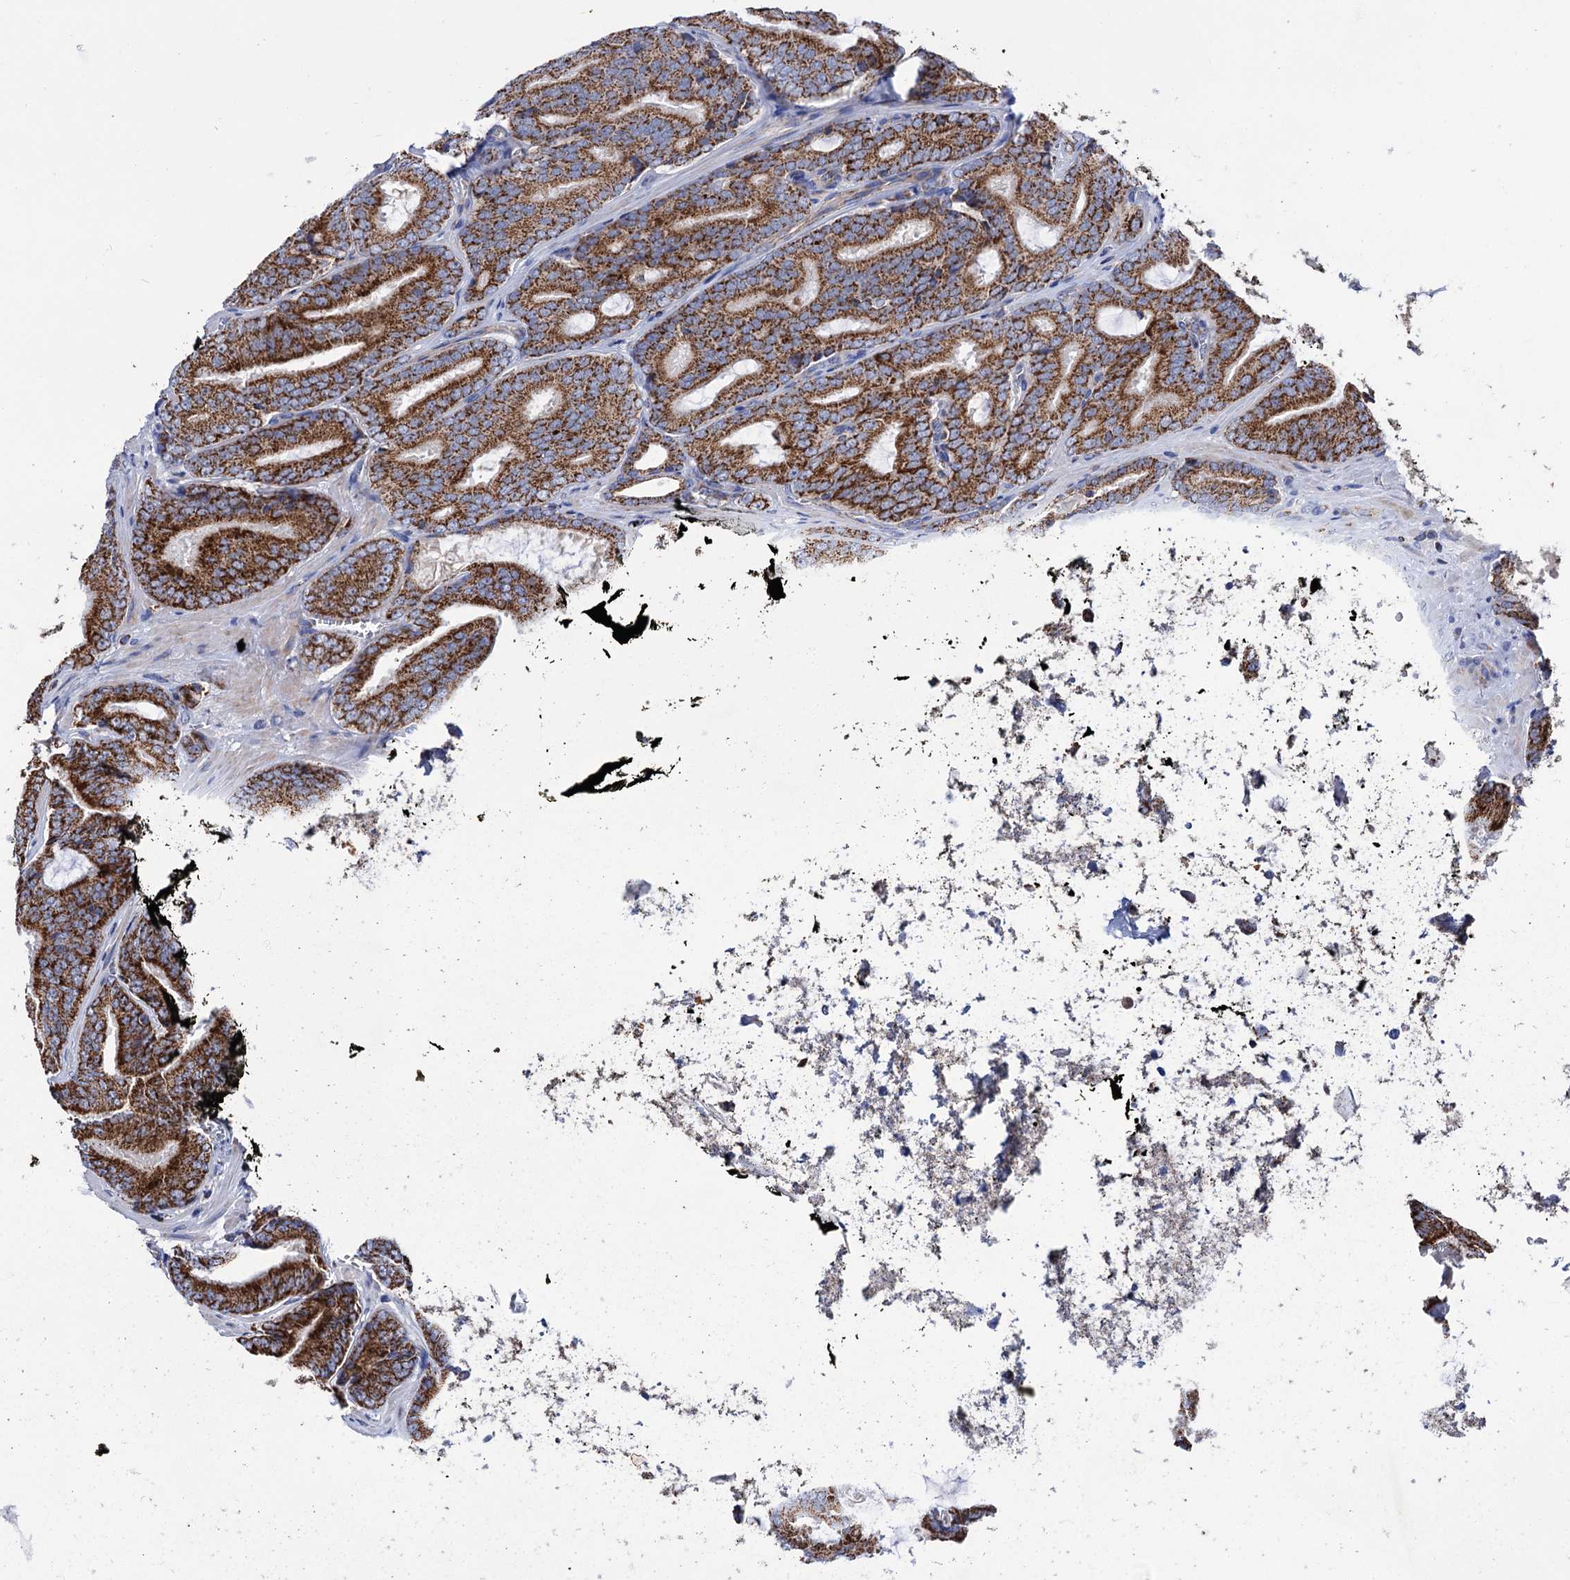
{"staining": {"intensity": "strong", "quantity": ">75%", "location": "cytoplasmic/membranous"}, "tissue": "prostate cancer", "cell_type": "Tumor cells", "image_type": "cancer", "snomed": [{"axis": "morphology", "description": "Adenocarcinoma, High grade"}, {"axis": "topography", "description": "Prostate"}], "caption": "Human prostate cancer (high-grade adenocarcinoma) stained with a brown dye shows strong cytoplasmic/membranous positive expression in approximately >75% of tumor cells.", "gene": "ABHD10", "patient": {"sex": "male", "age": 66}}